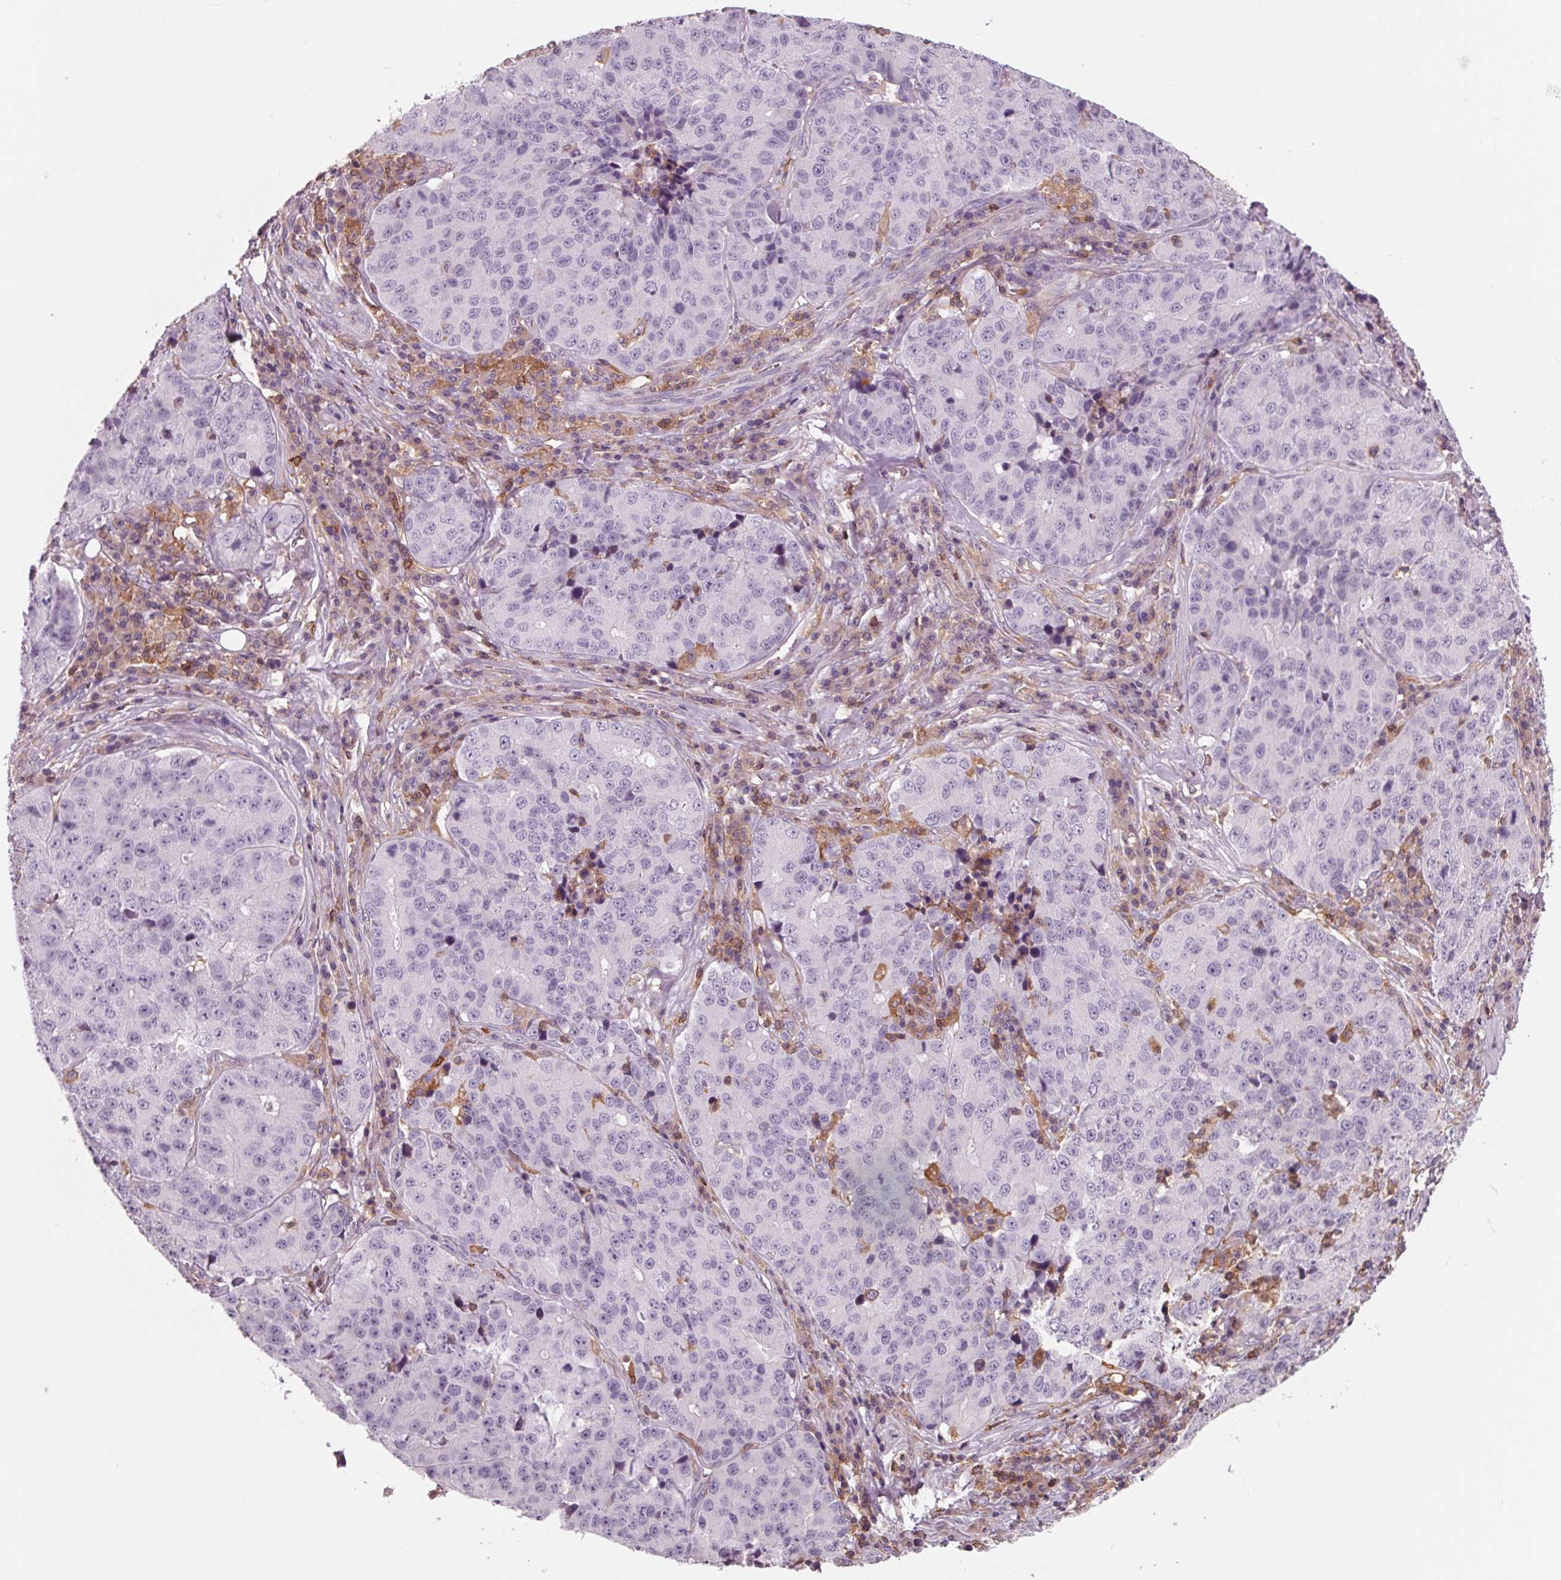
{"staining": {"intensity": "negative", "quantity": "none", "location": "none"}, "tissue": "stomach cancer", "cell_type": "Tumor cells", "image_type": "cancer", "snomed": [{"axis": "morphology", "description": "Adenocarcinoma, NOS"}, {"axis": "topography", "description": "Stomach"}], "caption": "This is a photomicrograph of immunohistochemistry (IHC) staining of stomach cancer, which shows no positivity in tumor cells.", "gene": "ARHGAP25", "patient": {"sex": "male", "age": 71}}